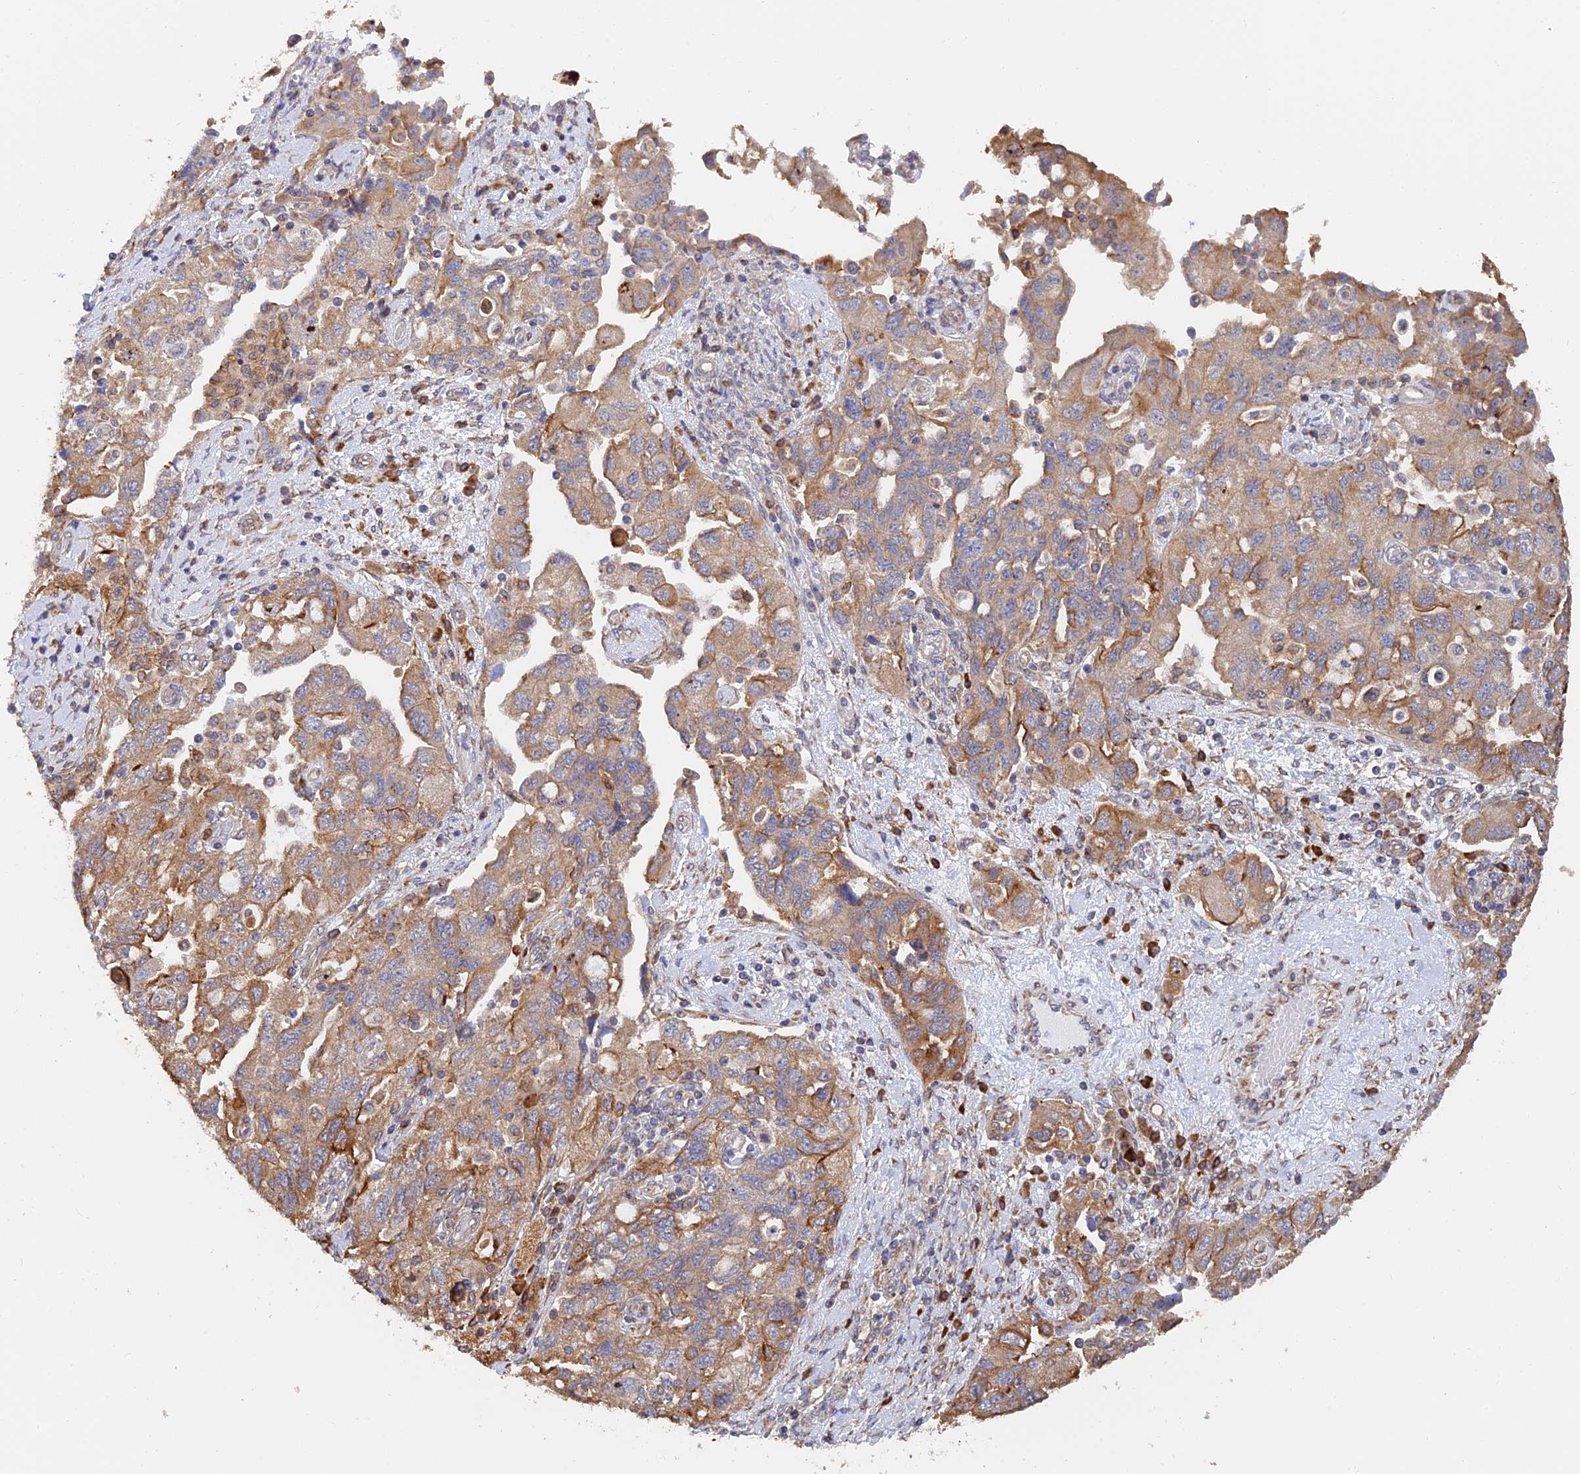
{"staining": {"intensity": "moderate", "quantity": "25%-75%", "location": "cytoplasmic/membranous"}, "tissue": "ovarian cancer", "cell_type": "Tumor cells", "image_type": "cancer", "snomed": [{"axis": "morphology", "description": "Carcinoma, NOS"}, {"axis": "morphology", "description": "Cystadenocarcinoma, serous, NOS"}, {"axis": "topography", "description": "Ovary"}], "caption": "Moderate cytoplasmic/membranous protein staining is identified in about 25%-75% of tumor cells in ovarian cancer.", "gene": "WBP11", "patient": {"sex": "female", "age": 69}}